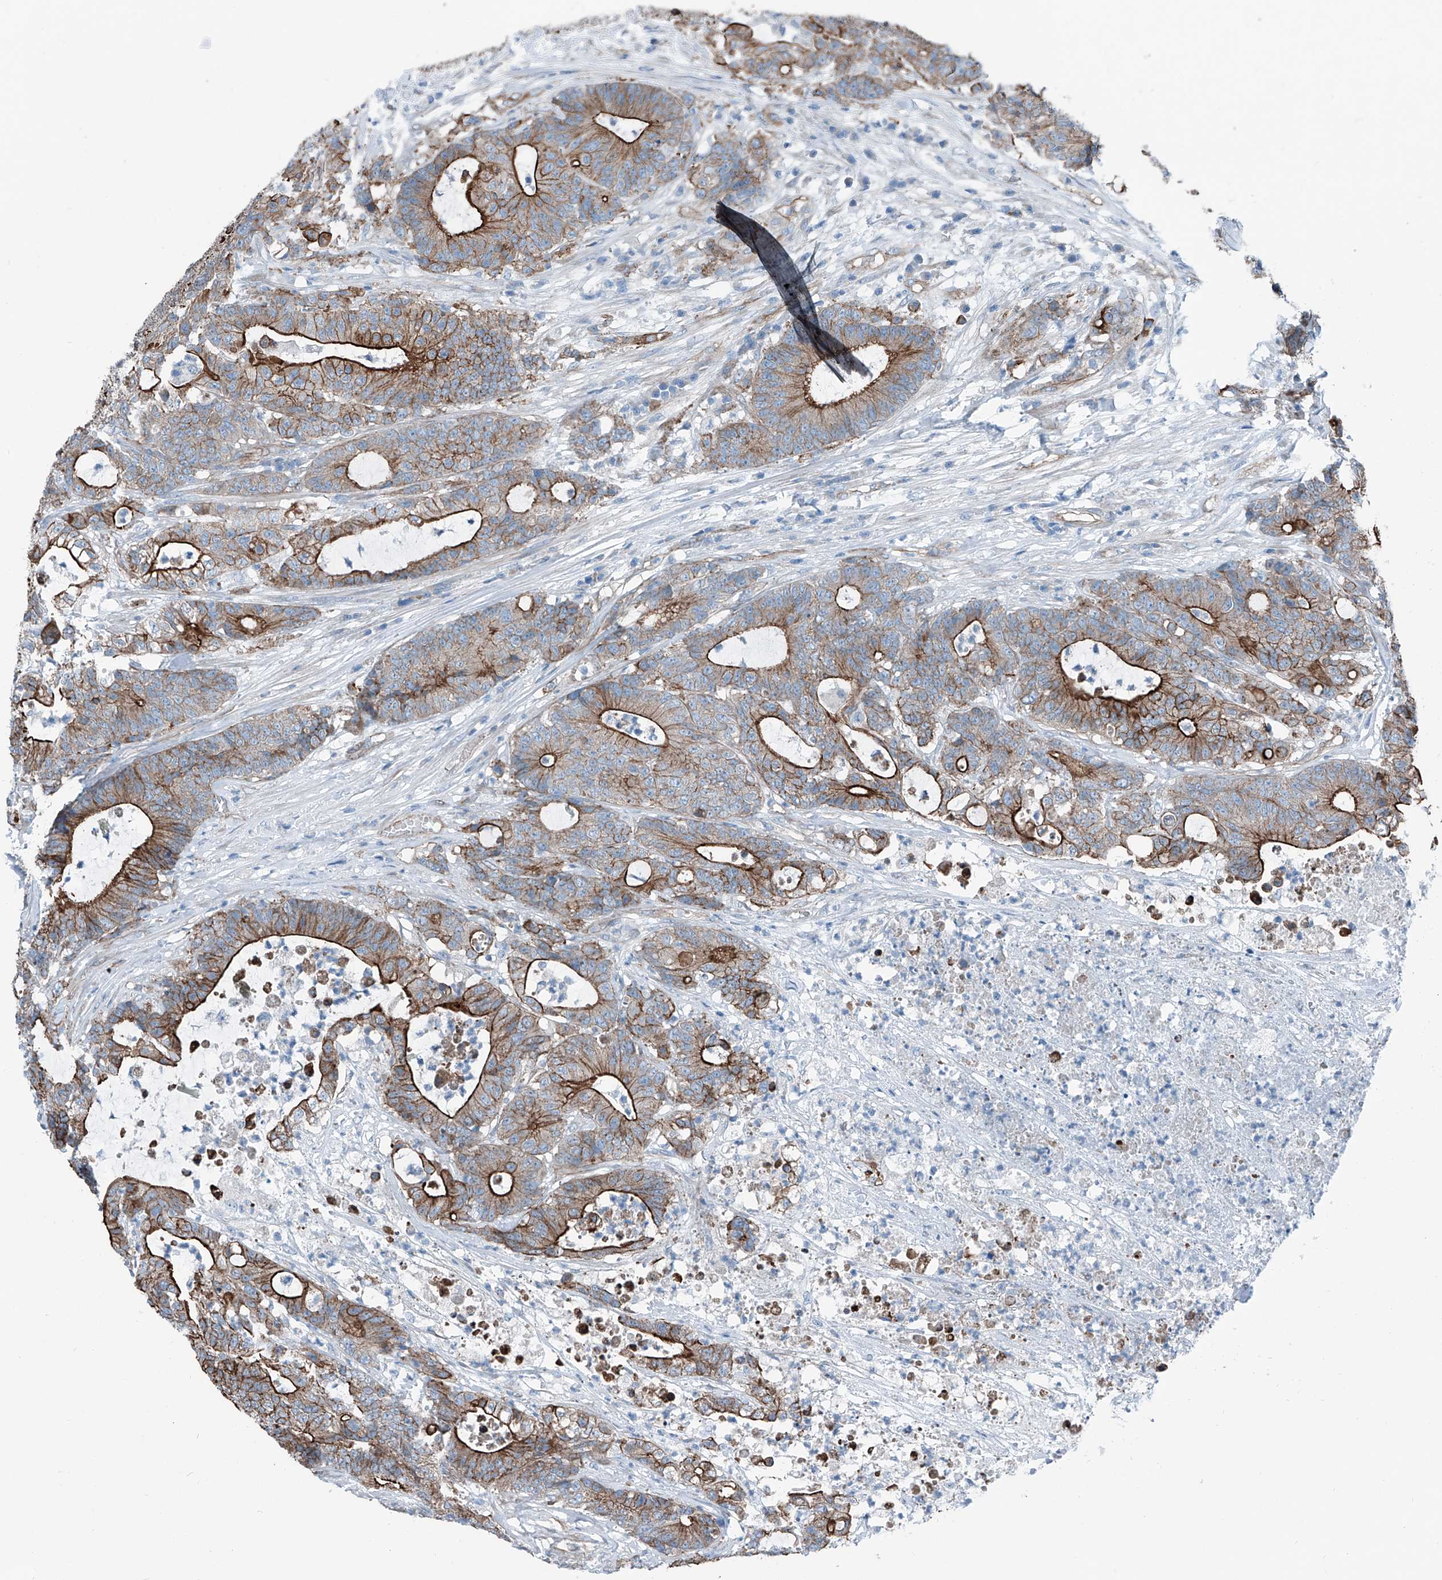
{"staining": {"intensity": "strong", "quantity": "25%-75%", "location": "cytoplasmic/membranous"}, "tissue": "colorectal cancer", "cell_type": "Tumor cells", "image_type": "cancer", "snomed": [{"axis": "morphology", "description": "Adenocarcinoma, NOS"}, {"axis": "topography", "description": "Colon"}], "caption": "IHC histopathology image of colorectal adenocarcinoma stained for a protein (brown), which displays high levels of strong cytoplasmic/membranous expression in approximately 25%-75% of tumor cells.", "gene": "THEMIS2", "patient": {"sex": "female", "age": 84}}